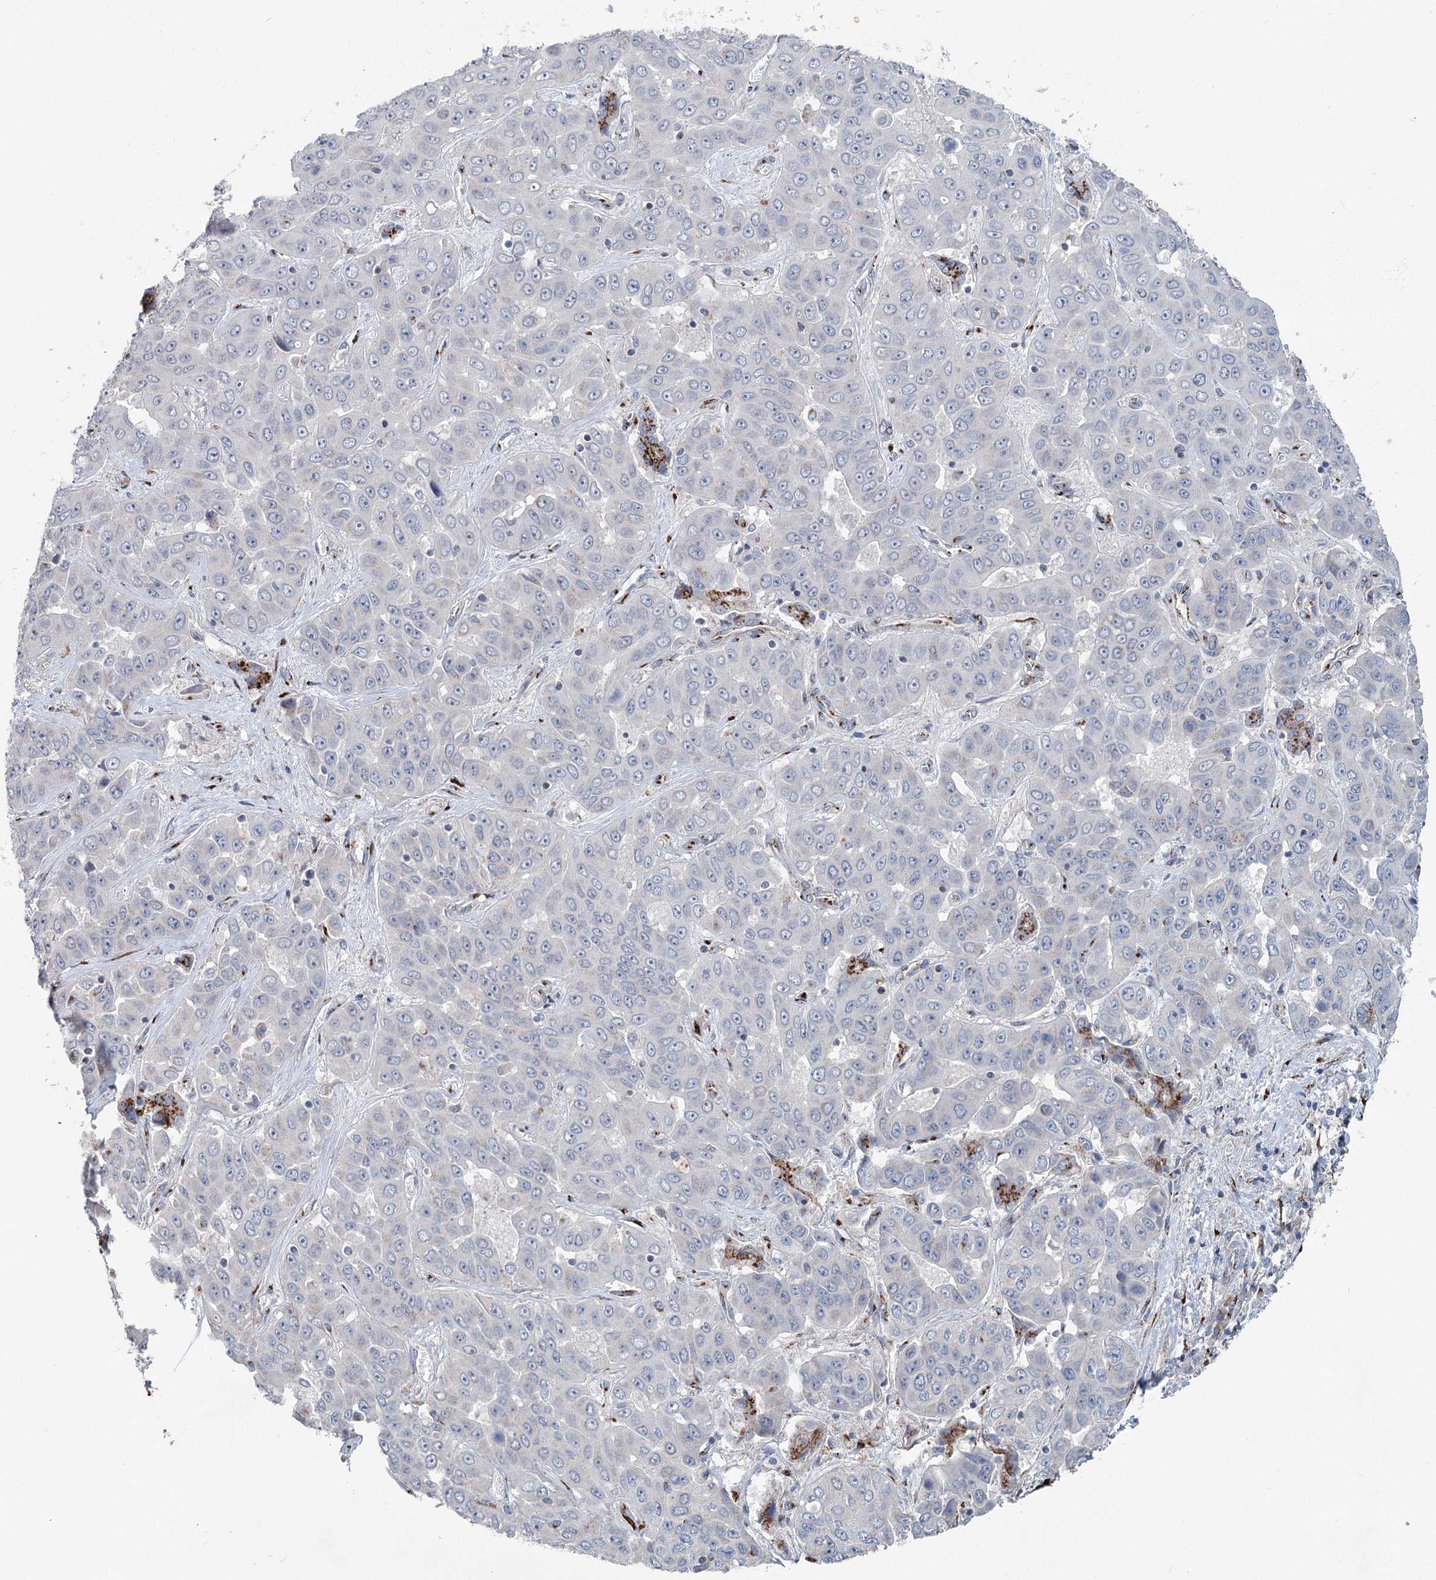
{"staining": {"intensity": "negative", "quantity": "none", "location": "none"}, "tissue": "liver cancer", "cell_type": "Tumor cells", "image_type": "cancer", "snomed": [{"axis": "morphology", "description": "Cholangiocarcinoma"}, {"axis": "topography", "description": "Liver"}], "caption": "Immunohistochemistry micrograph of neoplastic tissue: human liver cancer stained with DAB (3,3'-diaminobenzidine) displays no significant protein expression in tumor cells. (DAB IHC, high magnification).", "gene": "ITIH5", "patient": {"sex": "female", "age": 52}}